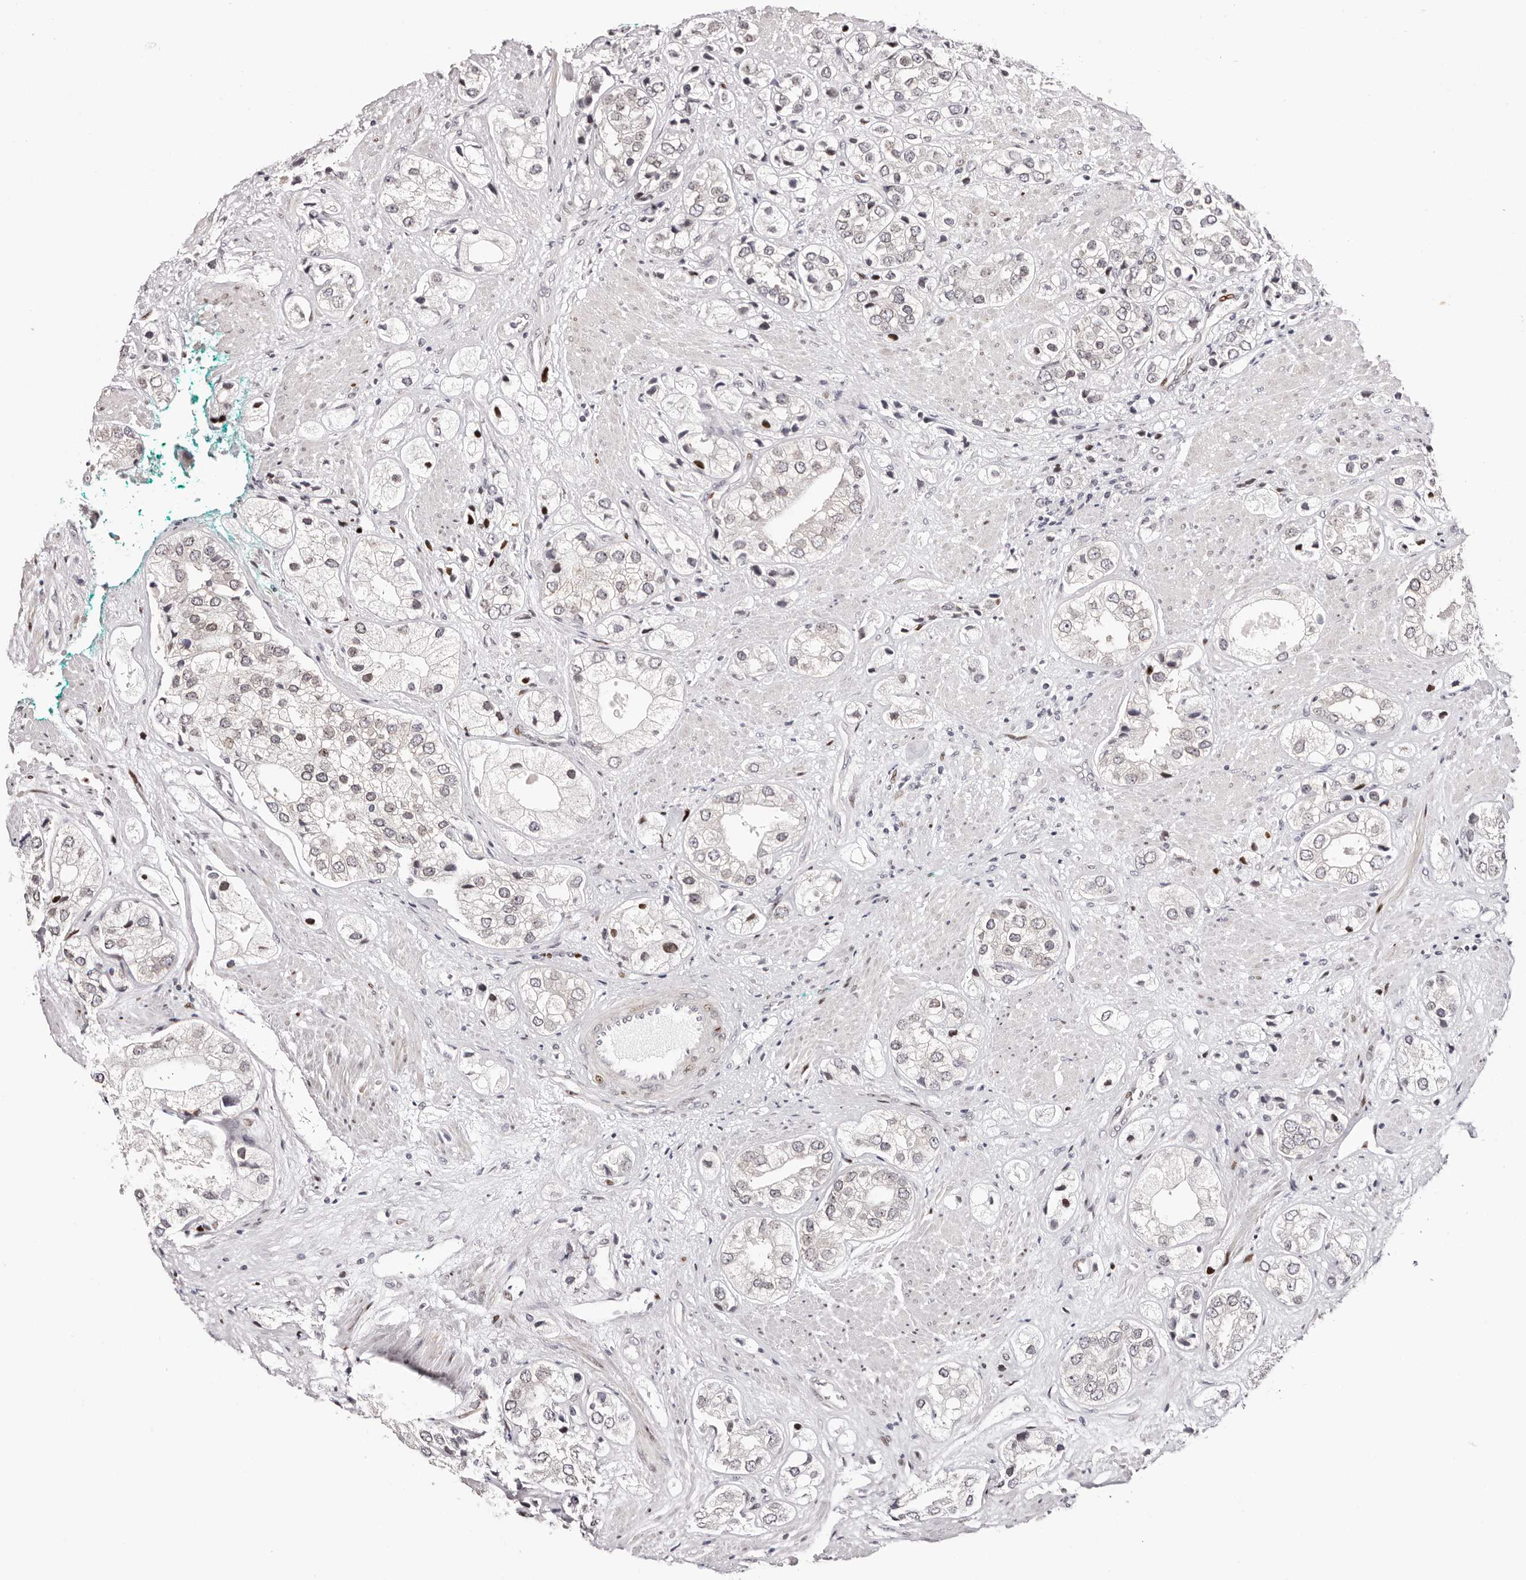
{"staining": {"intensity": "weak", "quantity": "<25%", "location": "nuclear"}, "tissue": "prostate cancer", "cell_type": "Tumor cells", "image_type": "cancer", "snomed": [{"axis": "morphology", "description": "Adenocarcinoma, High grade"}, {"axis": "topography", "description": "Prostate"}], "caption": "DAB (3,3'-diaminobenzidine) immunohistochemical staining of high-grade adenocarcinoma (prostate) reveals no significant expression in tumor cells. (DAB immunohistochemistry, high magnification).", "gene": "NUP153", "patient": {"sex": "male", "age": 50}}